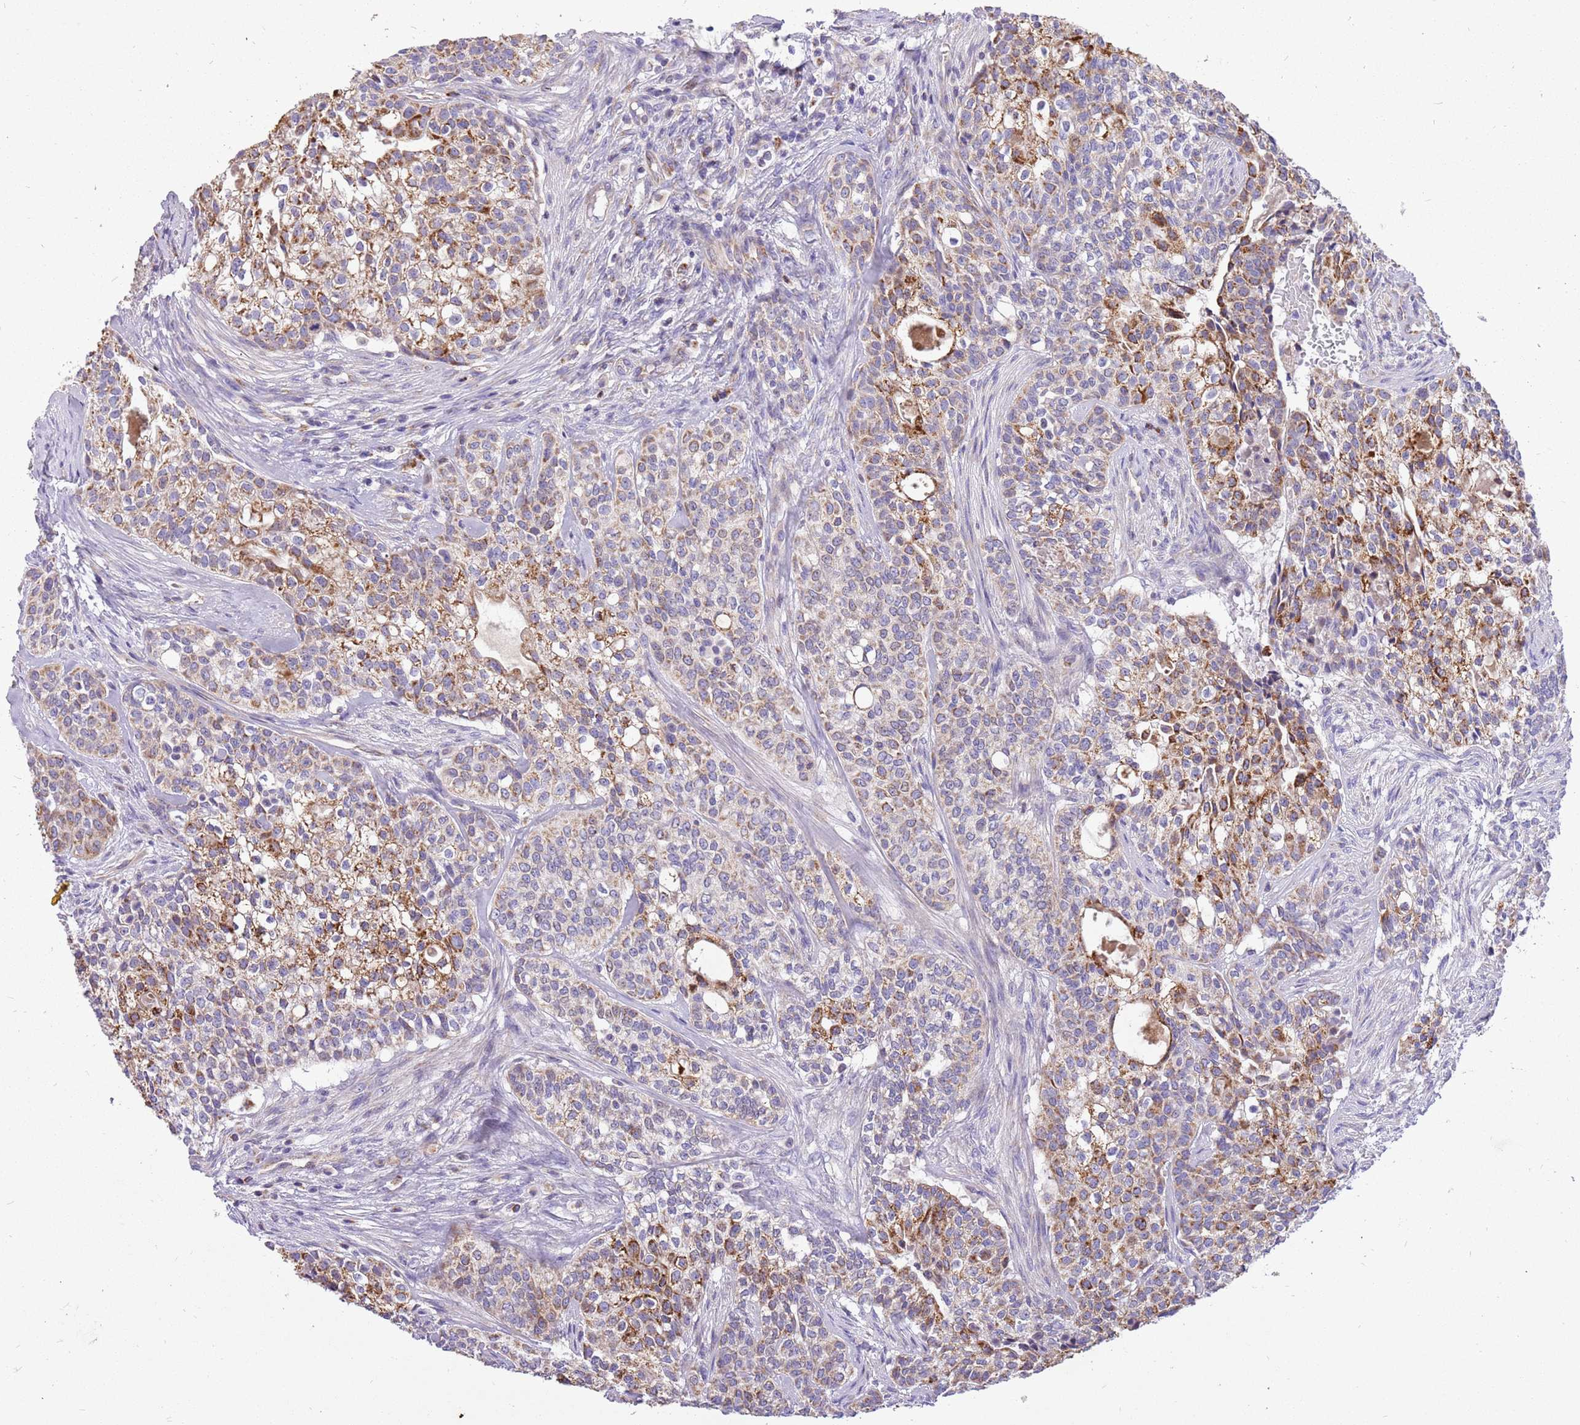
{"staining": {"intensity": "moderate", "quantity": "25%-75%", "location": "cytoplasmic/membranous"}, "tissue": "head and neck cancer", "cell_type": "Tumor cells", "image_type": "cancer", "snomed": [{"axis": "morphology", "description": "Adenocarcinoma, NOS"}, {"axis": "topography", "description": "Head-Neck"}], "caption": "Immunohistochemistry (IHC) of human head and neck cancer (adenocarcinoma) demonstrates medium levels of moderate cytoplasmic/membranous staining in approximately 25%-75% of tumor cells.", "gene": "COX17", "patient": {"sex": "male", "age": 81}}